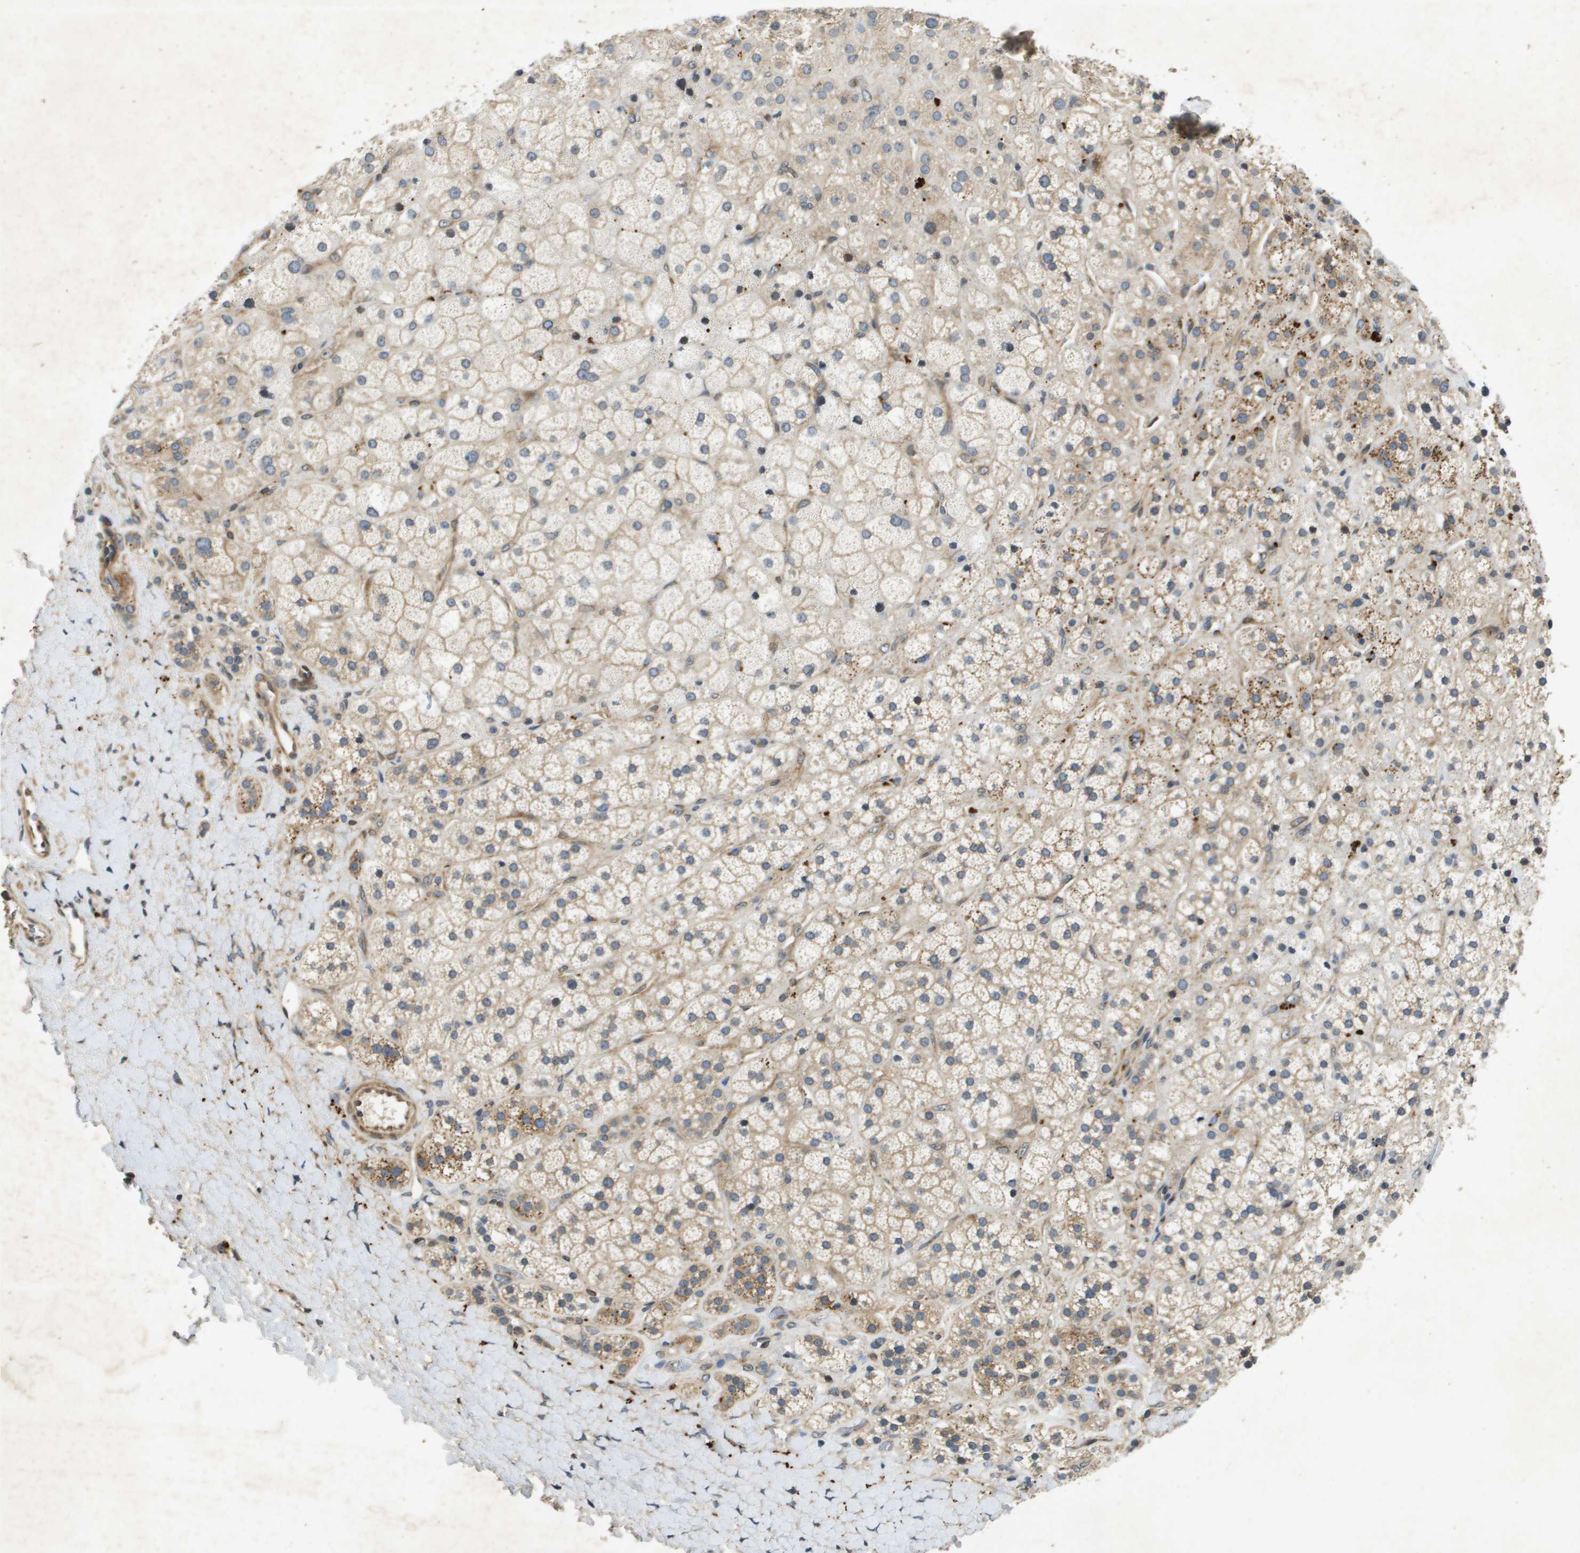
{"staining": {"intensity": "weak", "quantity": ">75%", "location": "cytoplasmic/membranous"}, "tissue": "adrenal gland", "cell_type": "Glandular cells", "image_type": "normal", "snomed": [{"axis": "morphology", "description": "Normal tissue, NOS"}, {"axis": "topography", "description": "Adrenal gland"}], "caption": "High-power microscopy captured an immunohistochemistry histopathology image of unremarkable adrenal gland, revealing weak cytoplasmic/membranous expression in approximately >75% of glandular cells.", "gene": "PGAP3", "patient": {"sex": "male", "age": 56}}